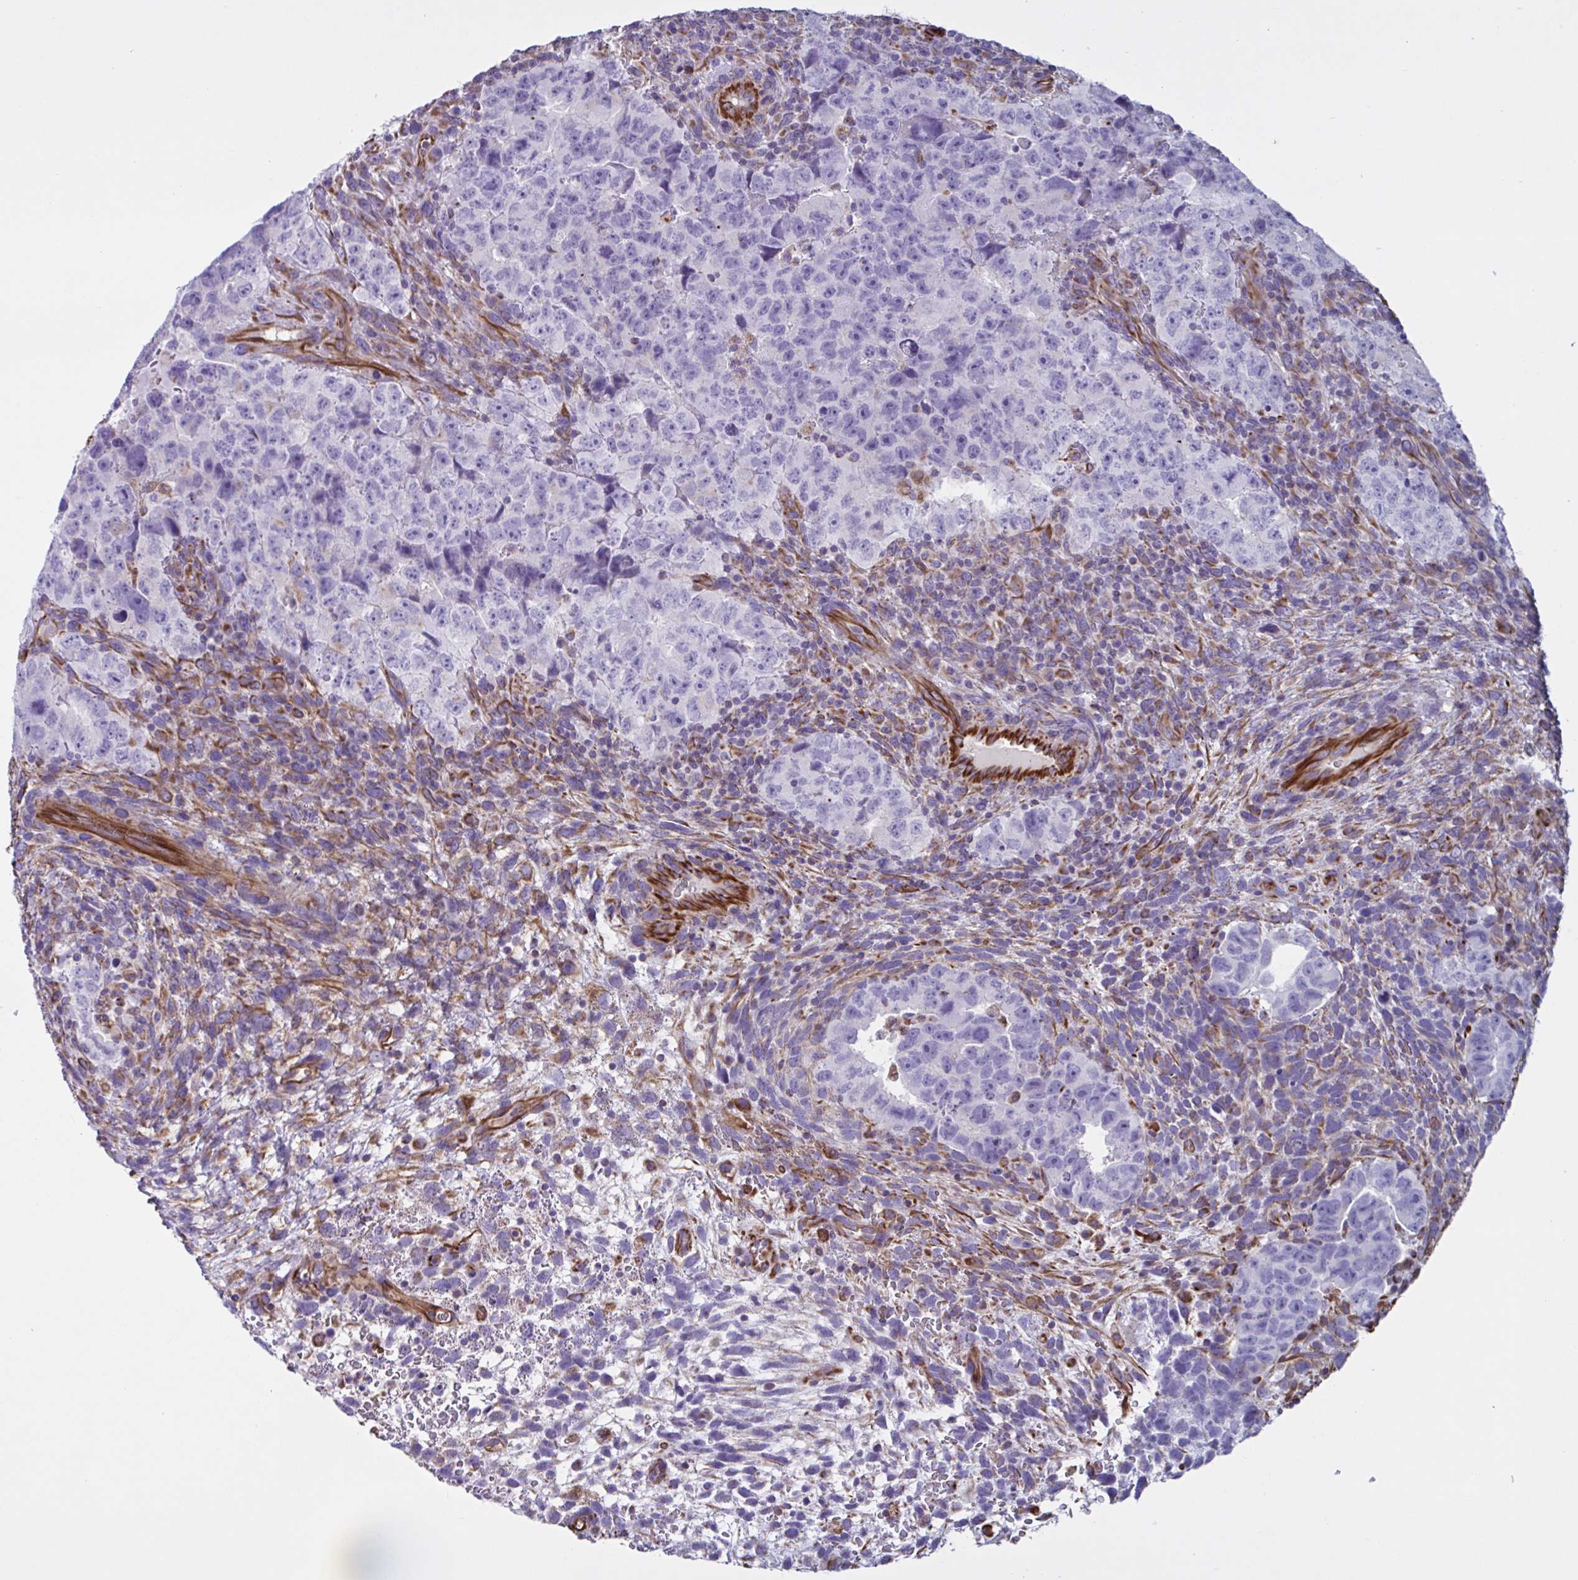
{"staining": {"intensity": "negative", "quantity": "none", "location": "none"}, "tissue": "testis cancer", "cell_type": "Tumor cells", "image_type": "cancer", "snomed": [{"axis": "morphology", "description": "Carcinoma, Embryonal, NOS"}, {"axis": "topography", "description": "Testis"}], "caption": "Histopathology image shows no significant protein positivity in tumor cells of testis cancer (embryonal carcinoma).", "gene": "TMEM86B", "patient": {"sex": "male", "age": 24}}